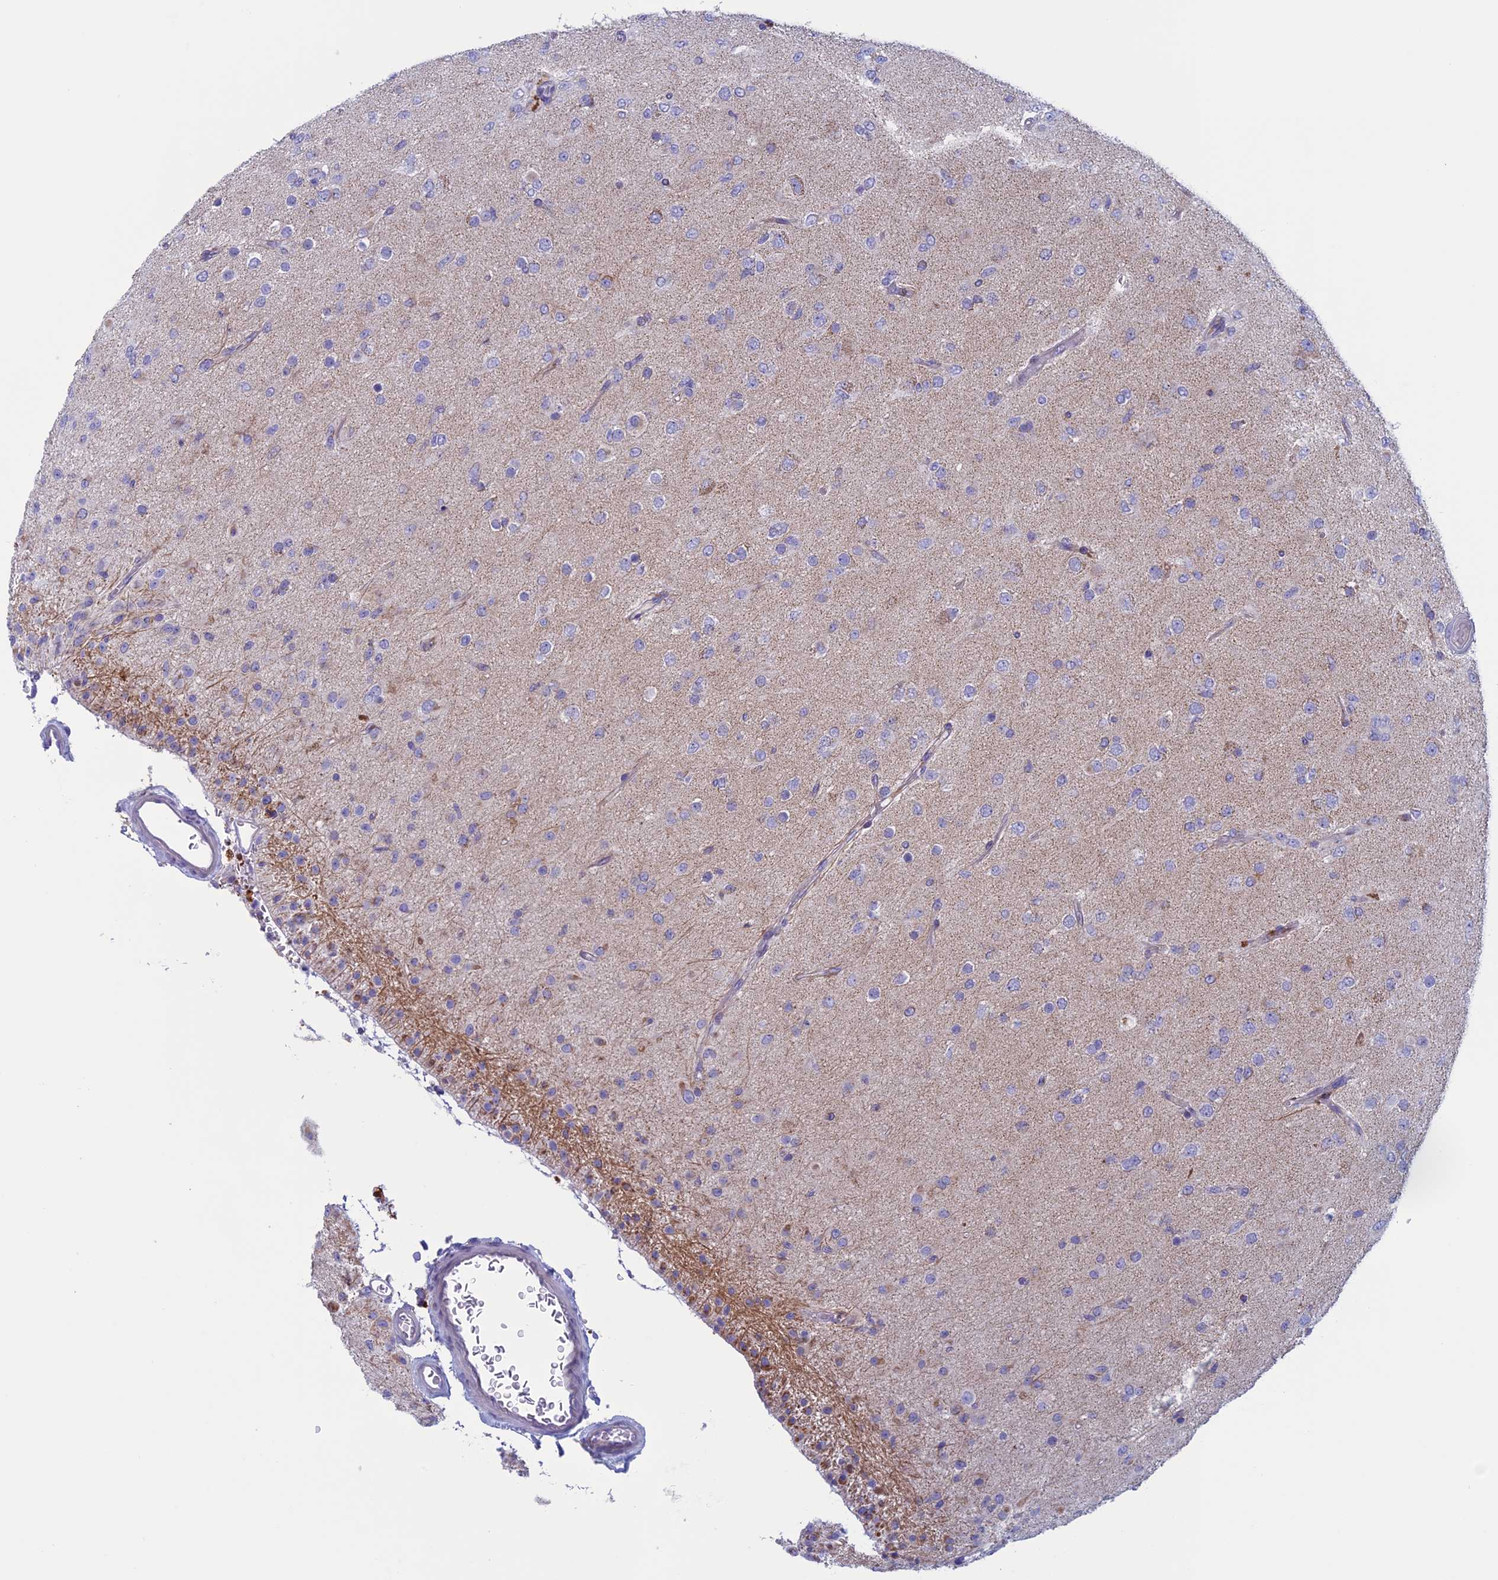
{"staining": {"intensity": "negative", "quantity": "none", "location": "none"}, "tissue": "glioma", "cell_type": "Tumor cells", "image_type": "cancer", "snomed": [{"axis": "morphology", "description": "Glioma, malignant, Low grade"}, {"axis": "topography", "description": "Brain"}], "caption": "Immunohistochemistry (IHC) micrograph of glioma stained for a protein (brown), which displays no staining in tumor cells.", "gene": "NDUFB9", "patient": {"sex": "male", "age": 65}}